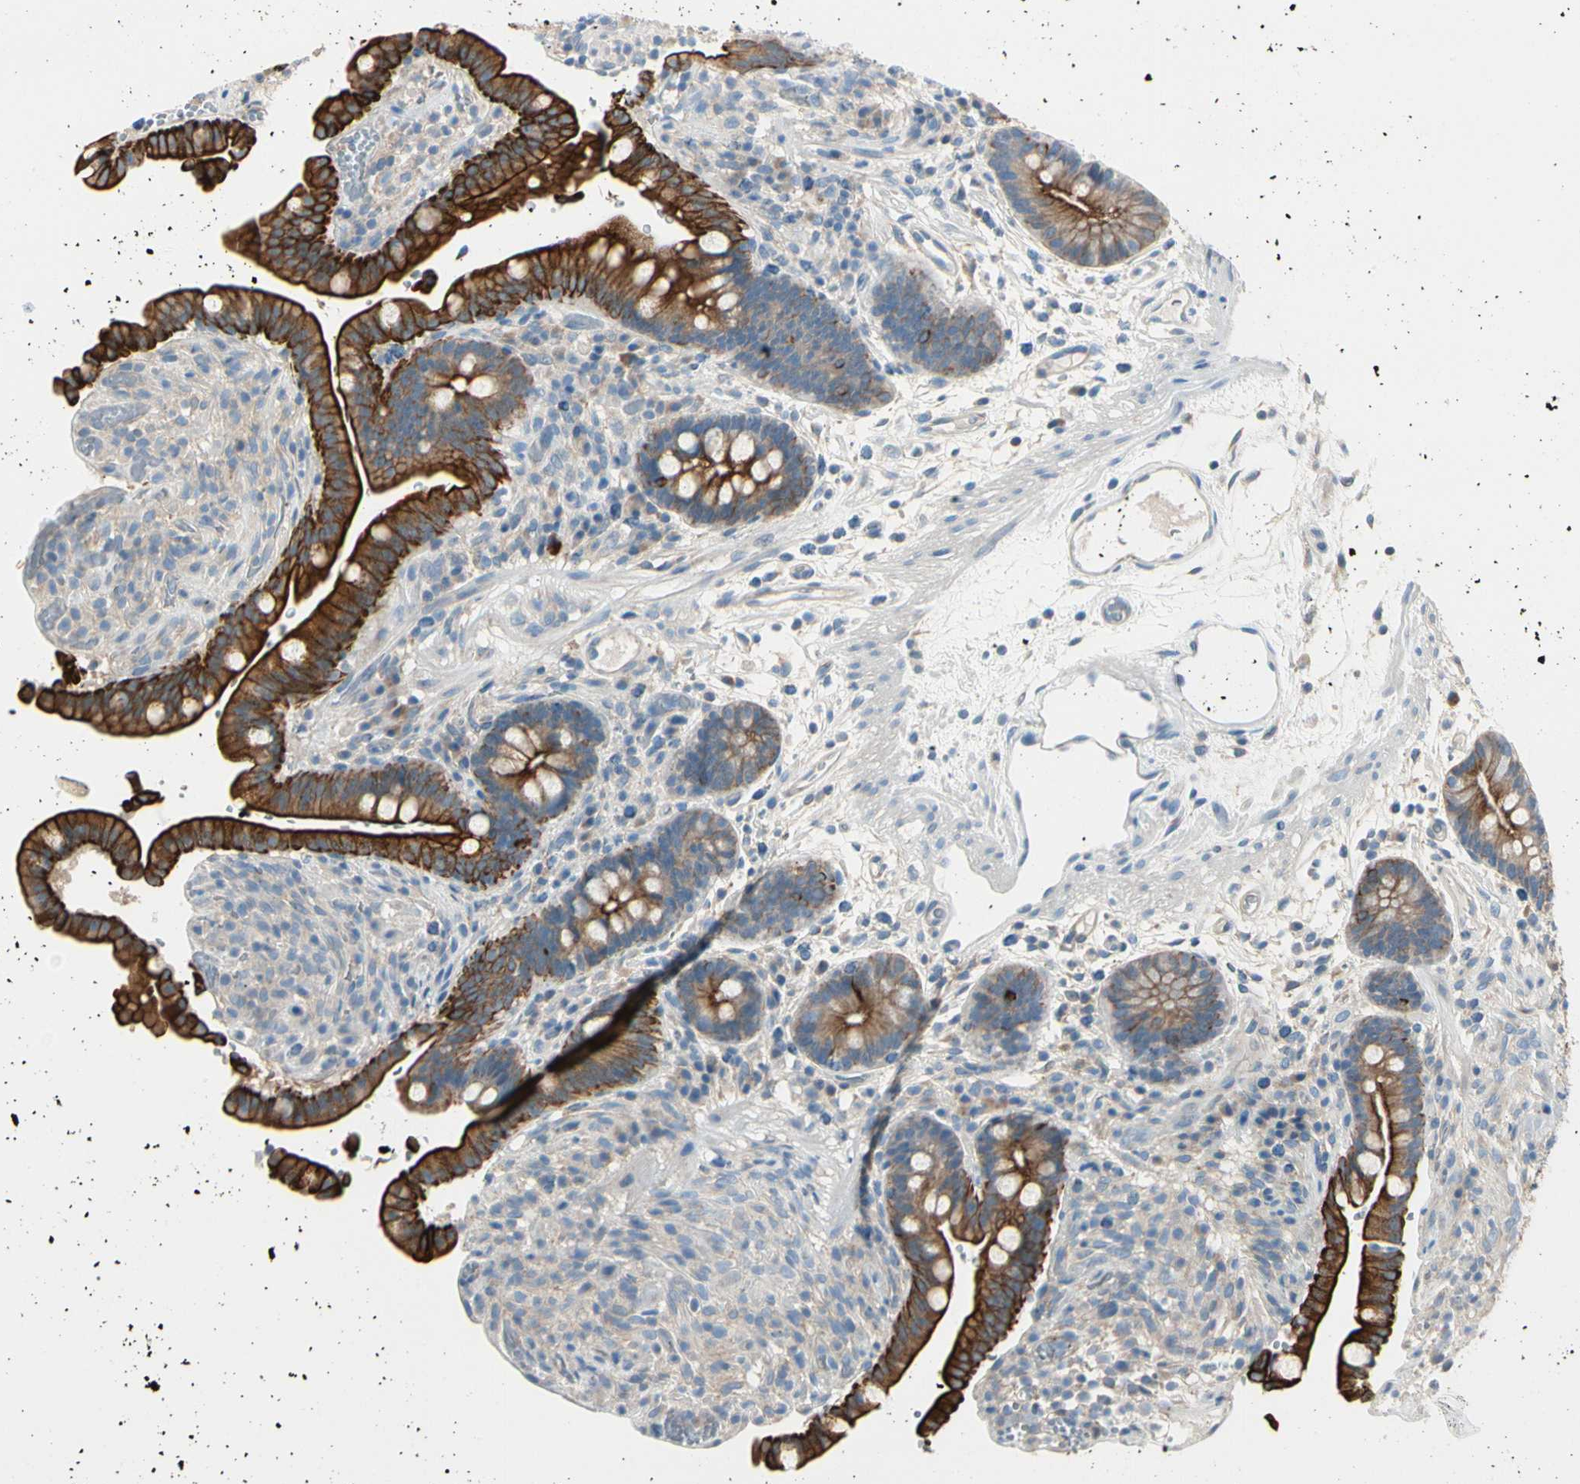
{"staining": {"intensity": "negative", "quantity": "none", "location": "none"}, "tissue": "colon", "cell_type": "Endothelial cells", "image_type": "normal", "snomed": [{"axis": "morphology", "description": "Normal tissue, NOS"}, {"axis": "topography", "description": "Colon"}], "caption": "This is a image of immunohistochemistry (IHC) staining of unremarkable colon, which shows no expression in endothelial cells.", "gene": "DUSP12", "patient": {"sex": "male", "age": 73}}